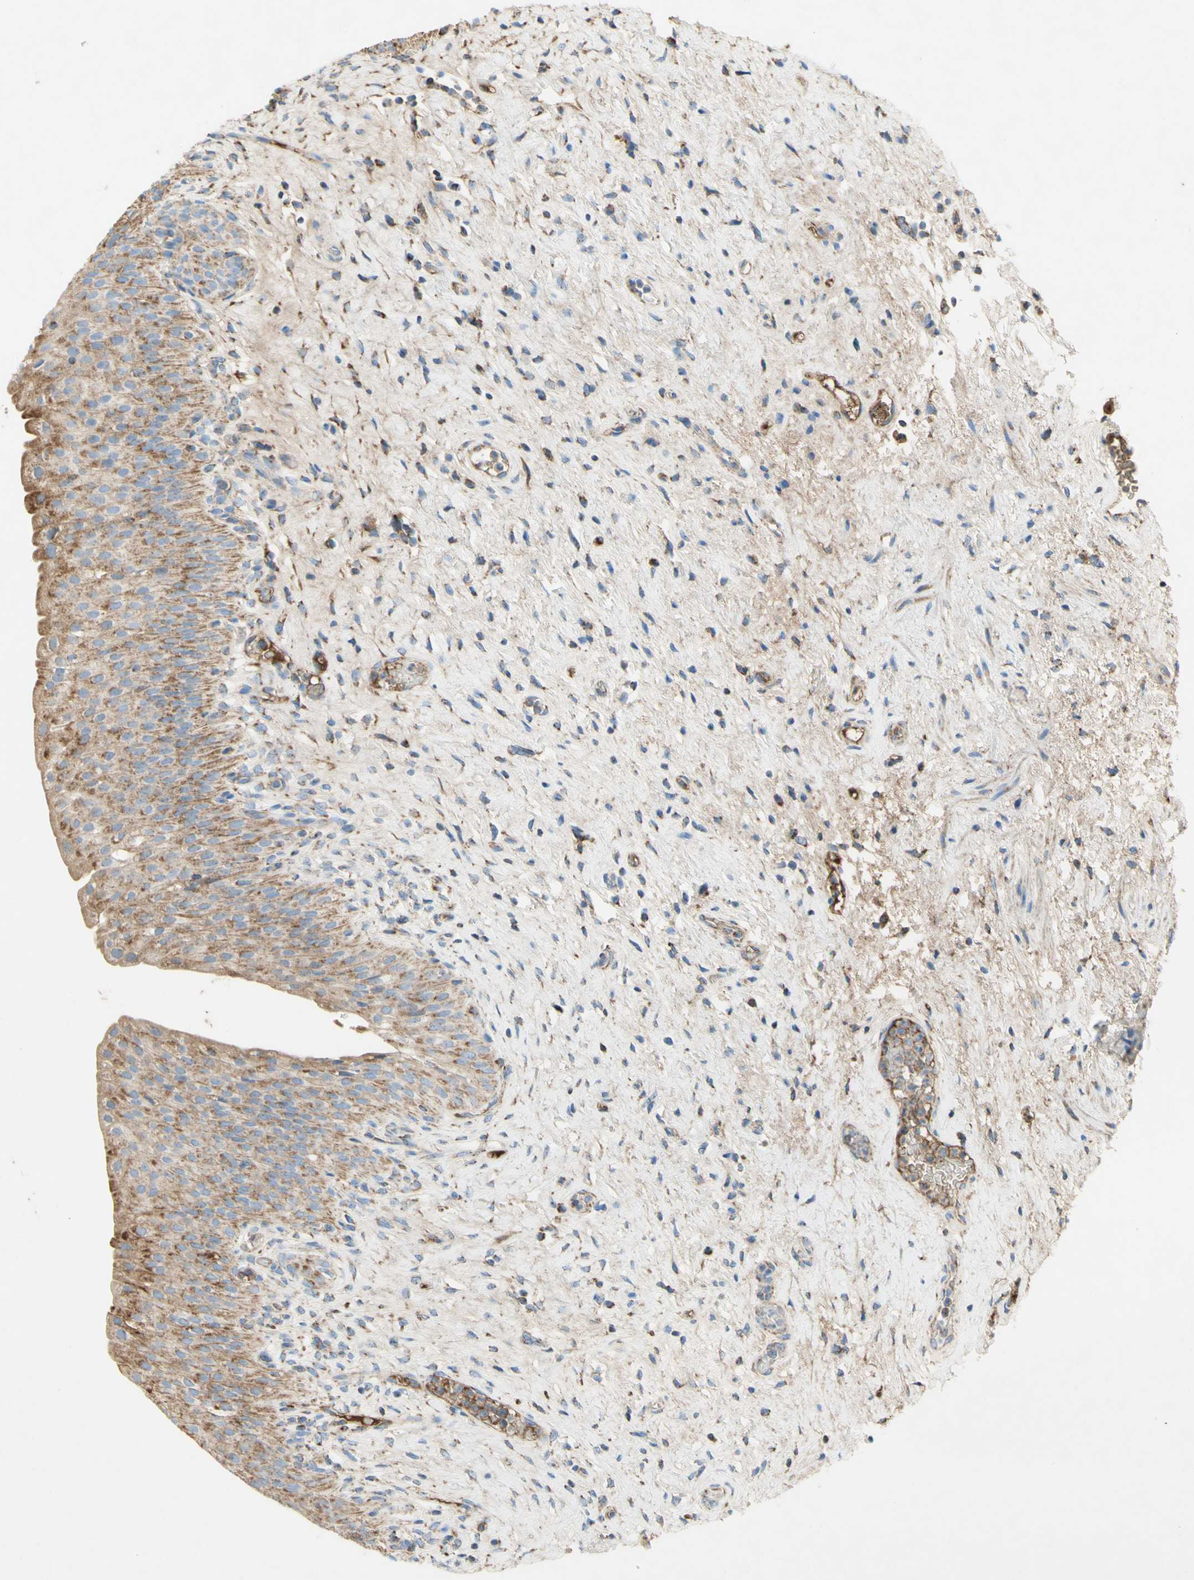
{"staining": {"intensity": "moderate", "quantity": ">75%", "location": "cytoplasmic/membranous"}, "tissue": "urinary bladder", "cell_type": "Urothelial cells", "image_type": "normal", "snomed": [{"axis": "morphology", "description": "Normal tissue, NOS"}, {"axis": "morphology", "description": "Urothelial carcinoma, High grade"}, {"axis": "topography", "description": "Urinary bladder"}], "caption": "Protein staining of normal urinary bladder demonstrates moderate cytoplasmic/membranous positivity in approximately >75% of urothelial cells.", "gene": "SDHB", "patient": {"sex": "male", "age": 46}}